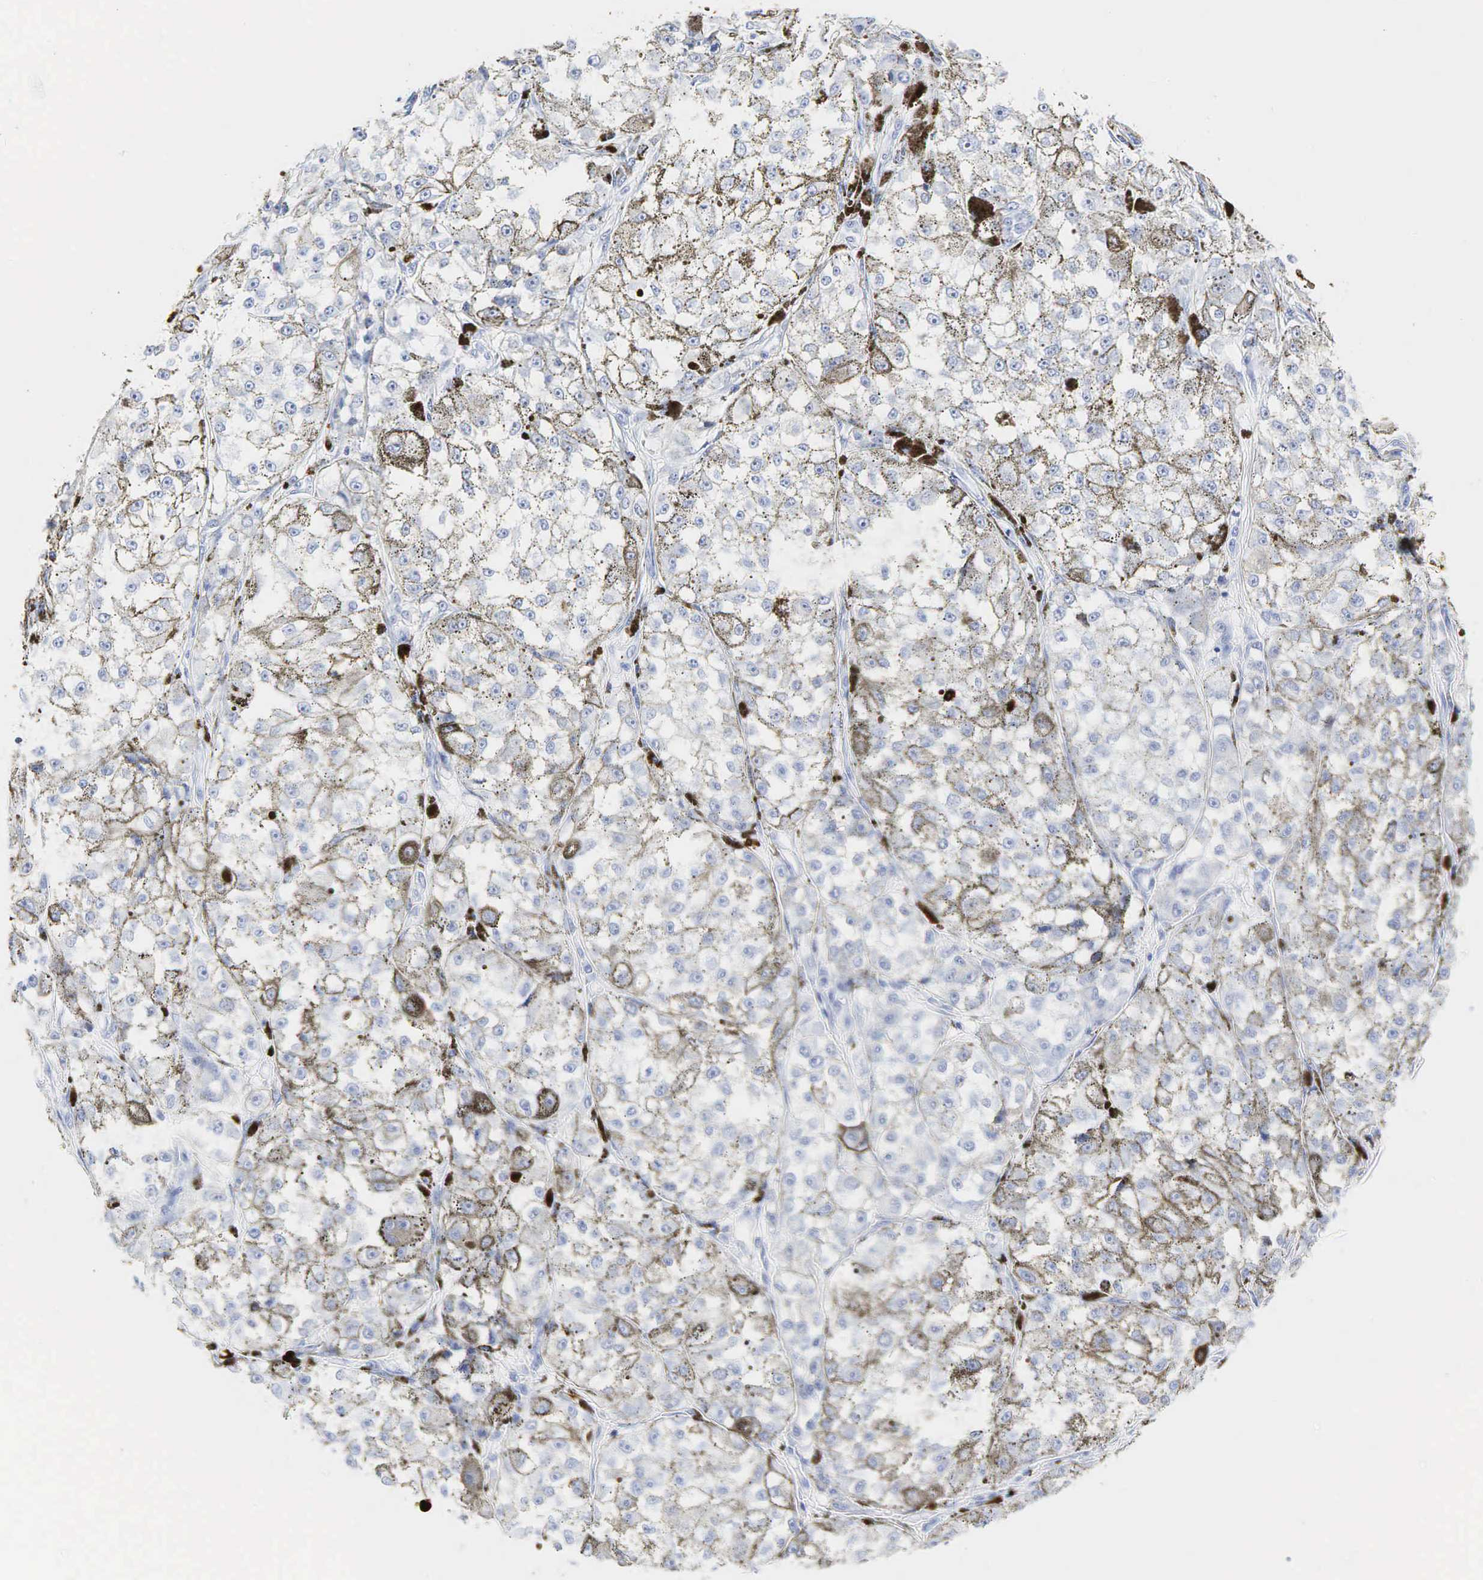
{"staining": {"intensity": "negative", "quantity": "none", "location": "none"}, "tissue": "melanoma", "cell_type": "Tumor cells", "image_type": "cancer", "snomed": [{"axis": "morphology", "description": "Malignant melanoma, NOS"}, {"axis": "topography", "description": "Skin"}], "caption": "Photomicrograph shows no significant protein staining in tumor cells of melanoma.", "gene": "LYZ", "patient": {"sex": "male", "age": 67}}